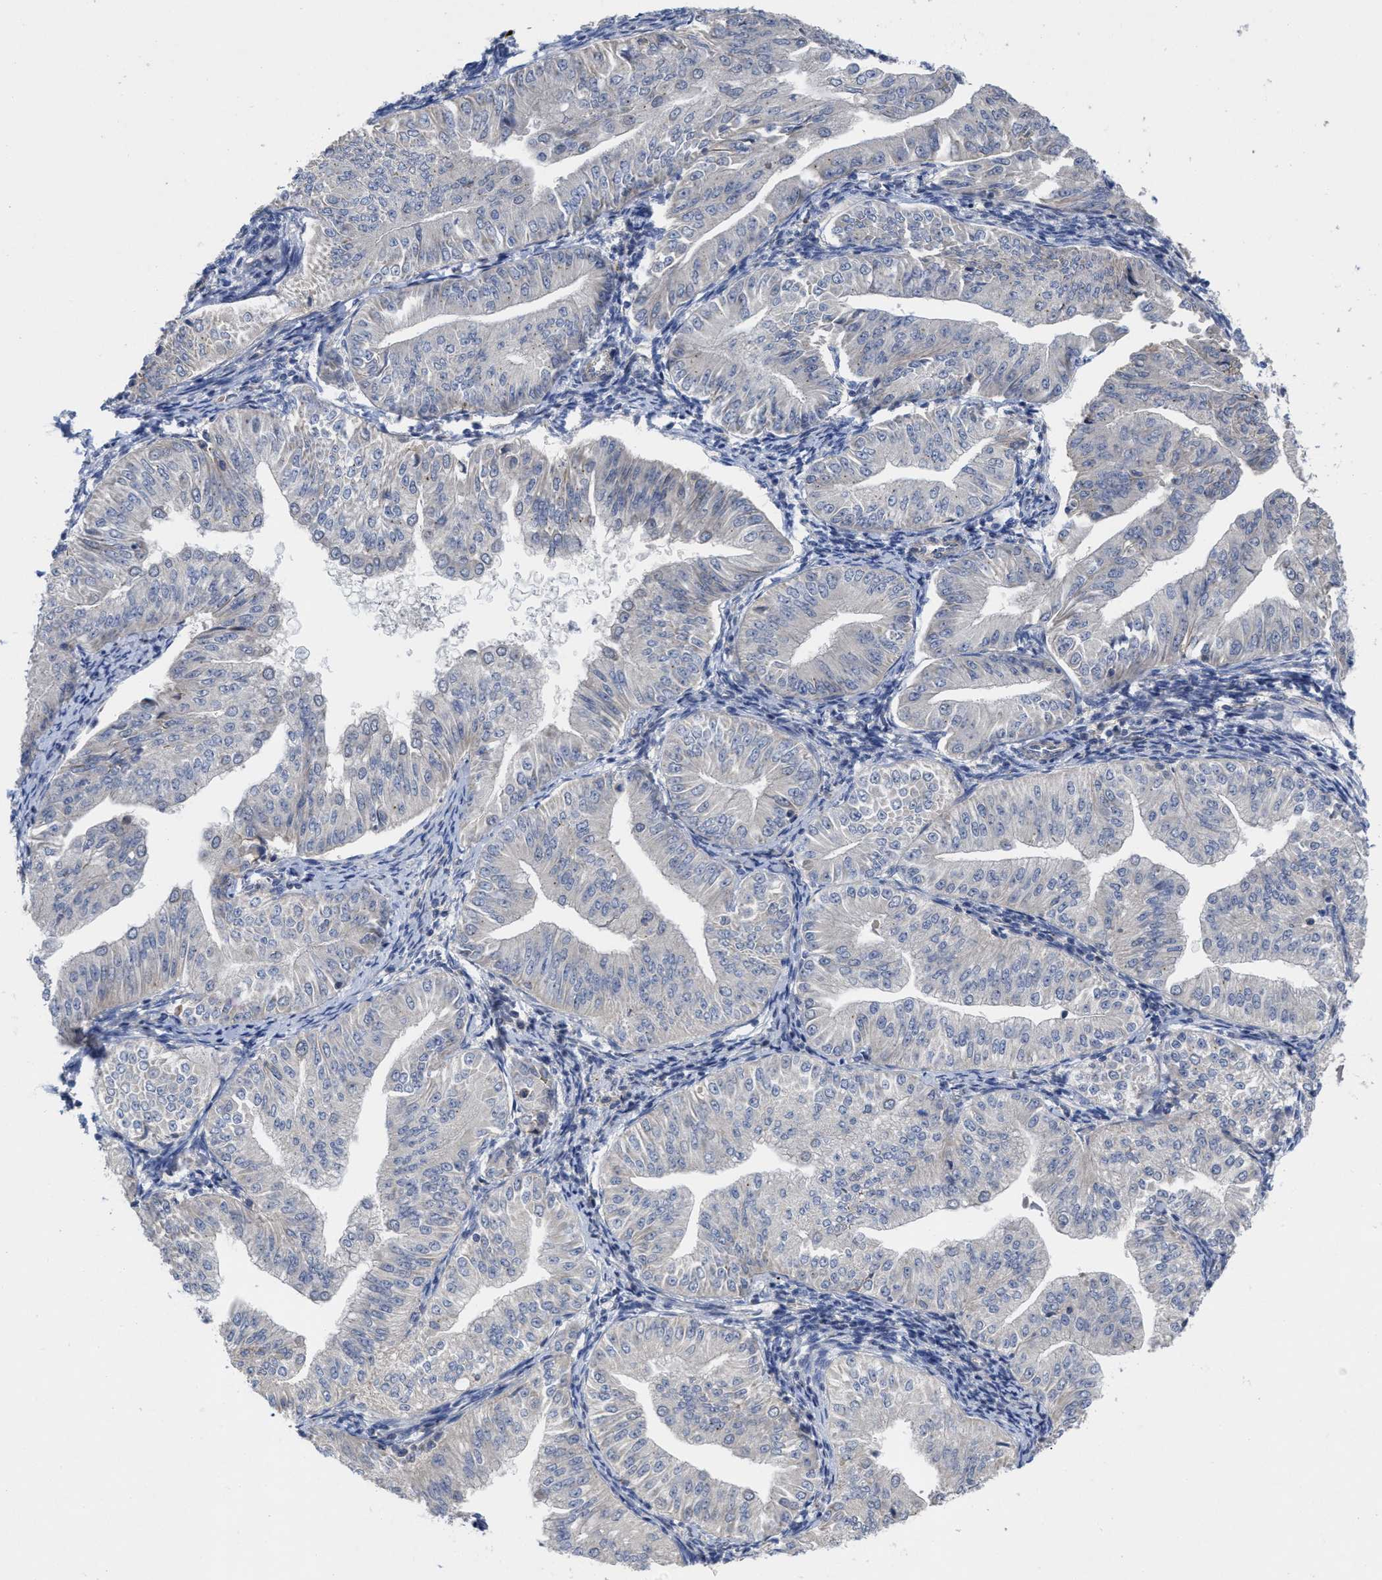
{"staining": {"intensity": "negative", "quantity": "none", "location": "none"}, "tissue": "endometrial cancer", "cell_type": "Tumor cells", "image_type": "cancer", "snomed": [{"axis": "morphology", "description": "Normal tissue, NOS"}, {"axis": "morphology", "description": "Adenocarcinoma, NOS"}, {"axis": "topography", "description": "Endometrium"}], "caption": "IHC of endometrial cancer (adenocarcinoma) shows no staining in tumor cells.", "gene": "ARHGEF26", "patient": {"sex": "female", "age": 53}}